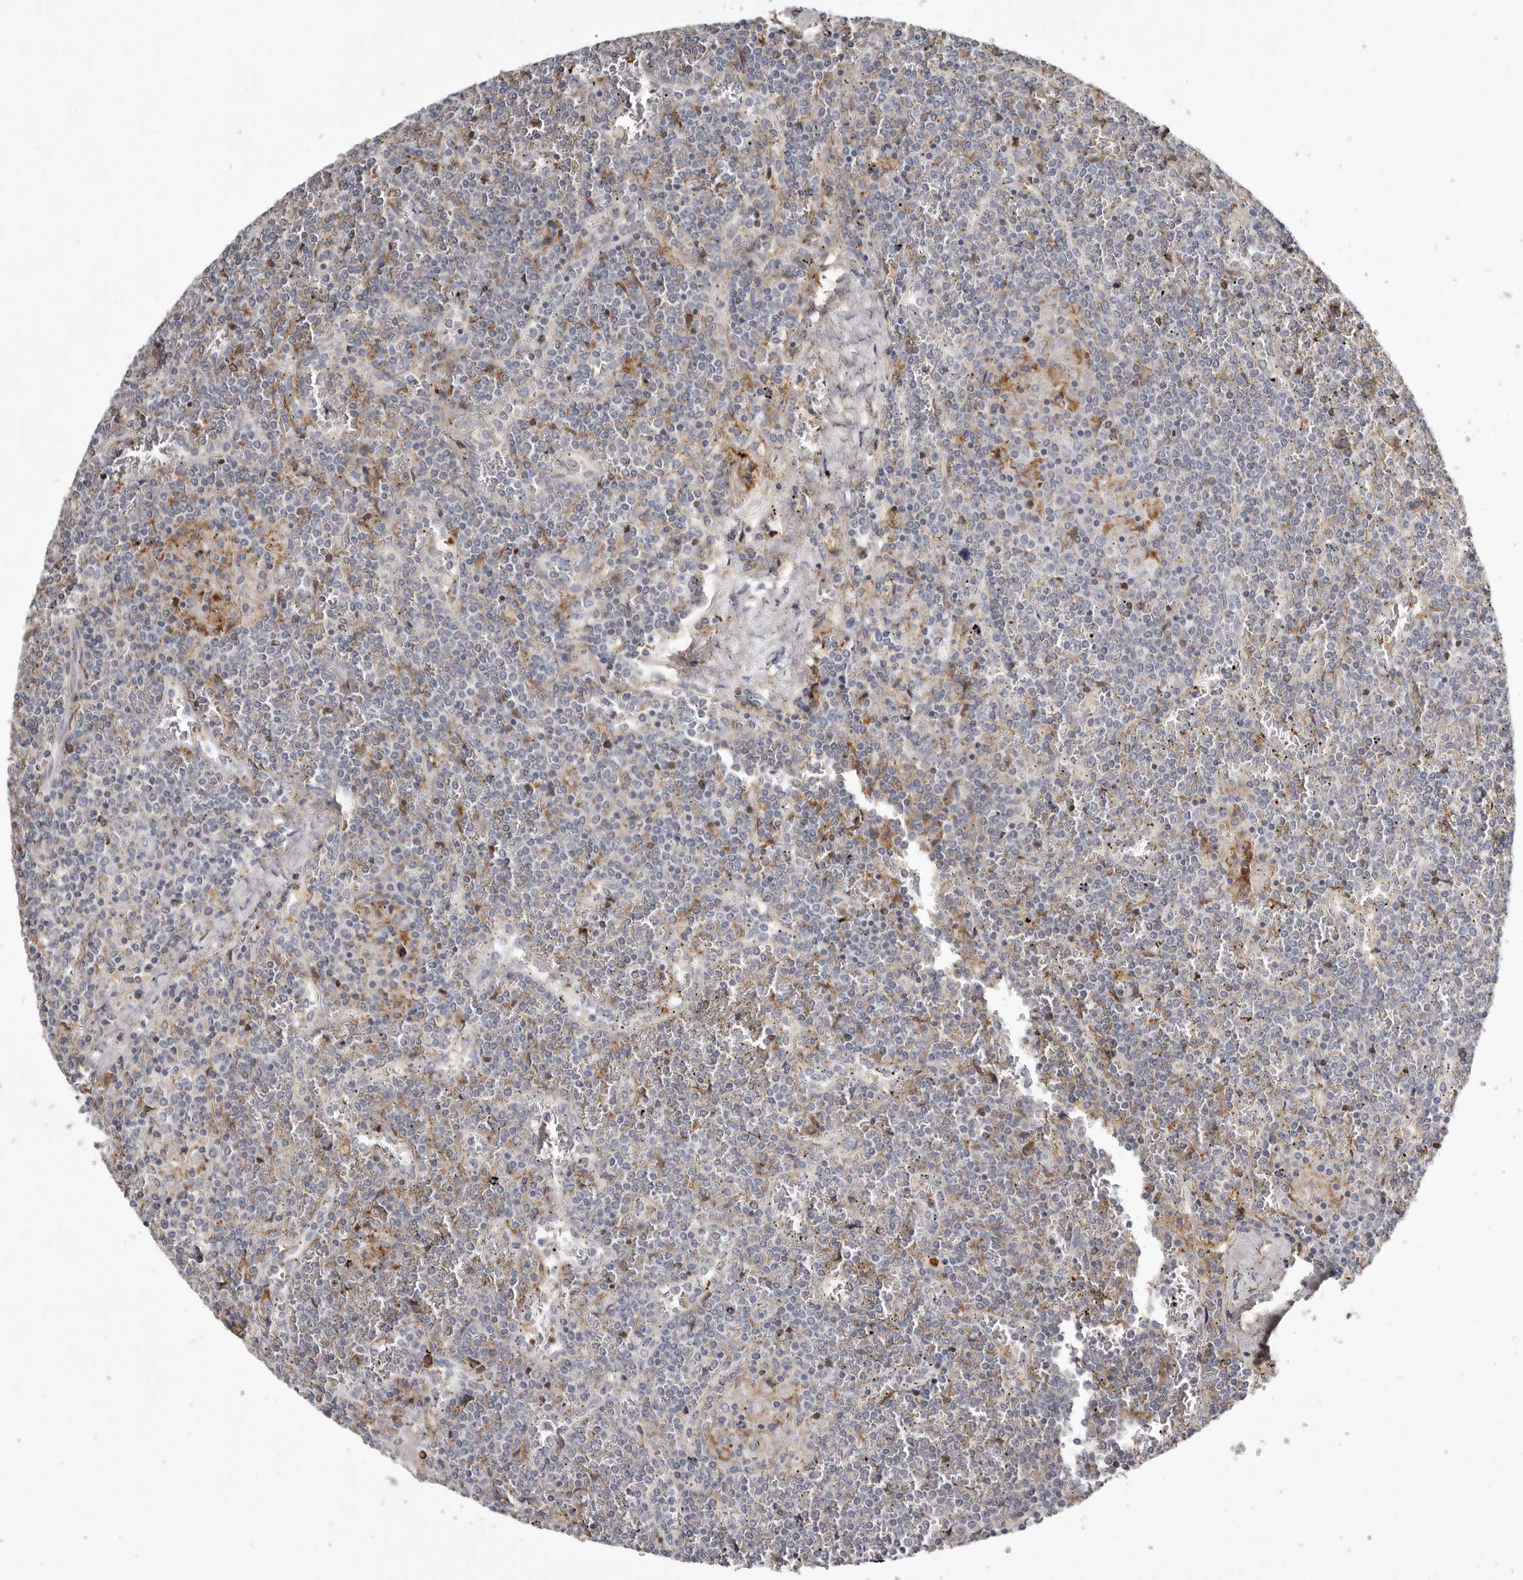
{"staining": {"intensity": "negative", "quantity": "none", "location": "none"}, "tissue": "lymphoma", "cell_type": "Tumor cells", "image_type": "cancer", "snomed": [{"axis": "morphology", "description": "Malignant lymphoma, non-Hodgkin's type, Low grade"}, {"axis": "topography", "description": "Spleen"}], "caption": "Malignant lymphoma, non-Hodgkin's type (low-grade) was stained to show a protein in brown. There is no significant staining in tumor cells. (Brightfield microscopy of DAB IHC at high magnification).", "gene": "KIF26B", "patient": {"sex": "female", "age": 19}}